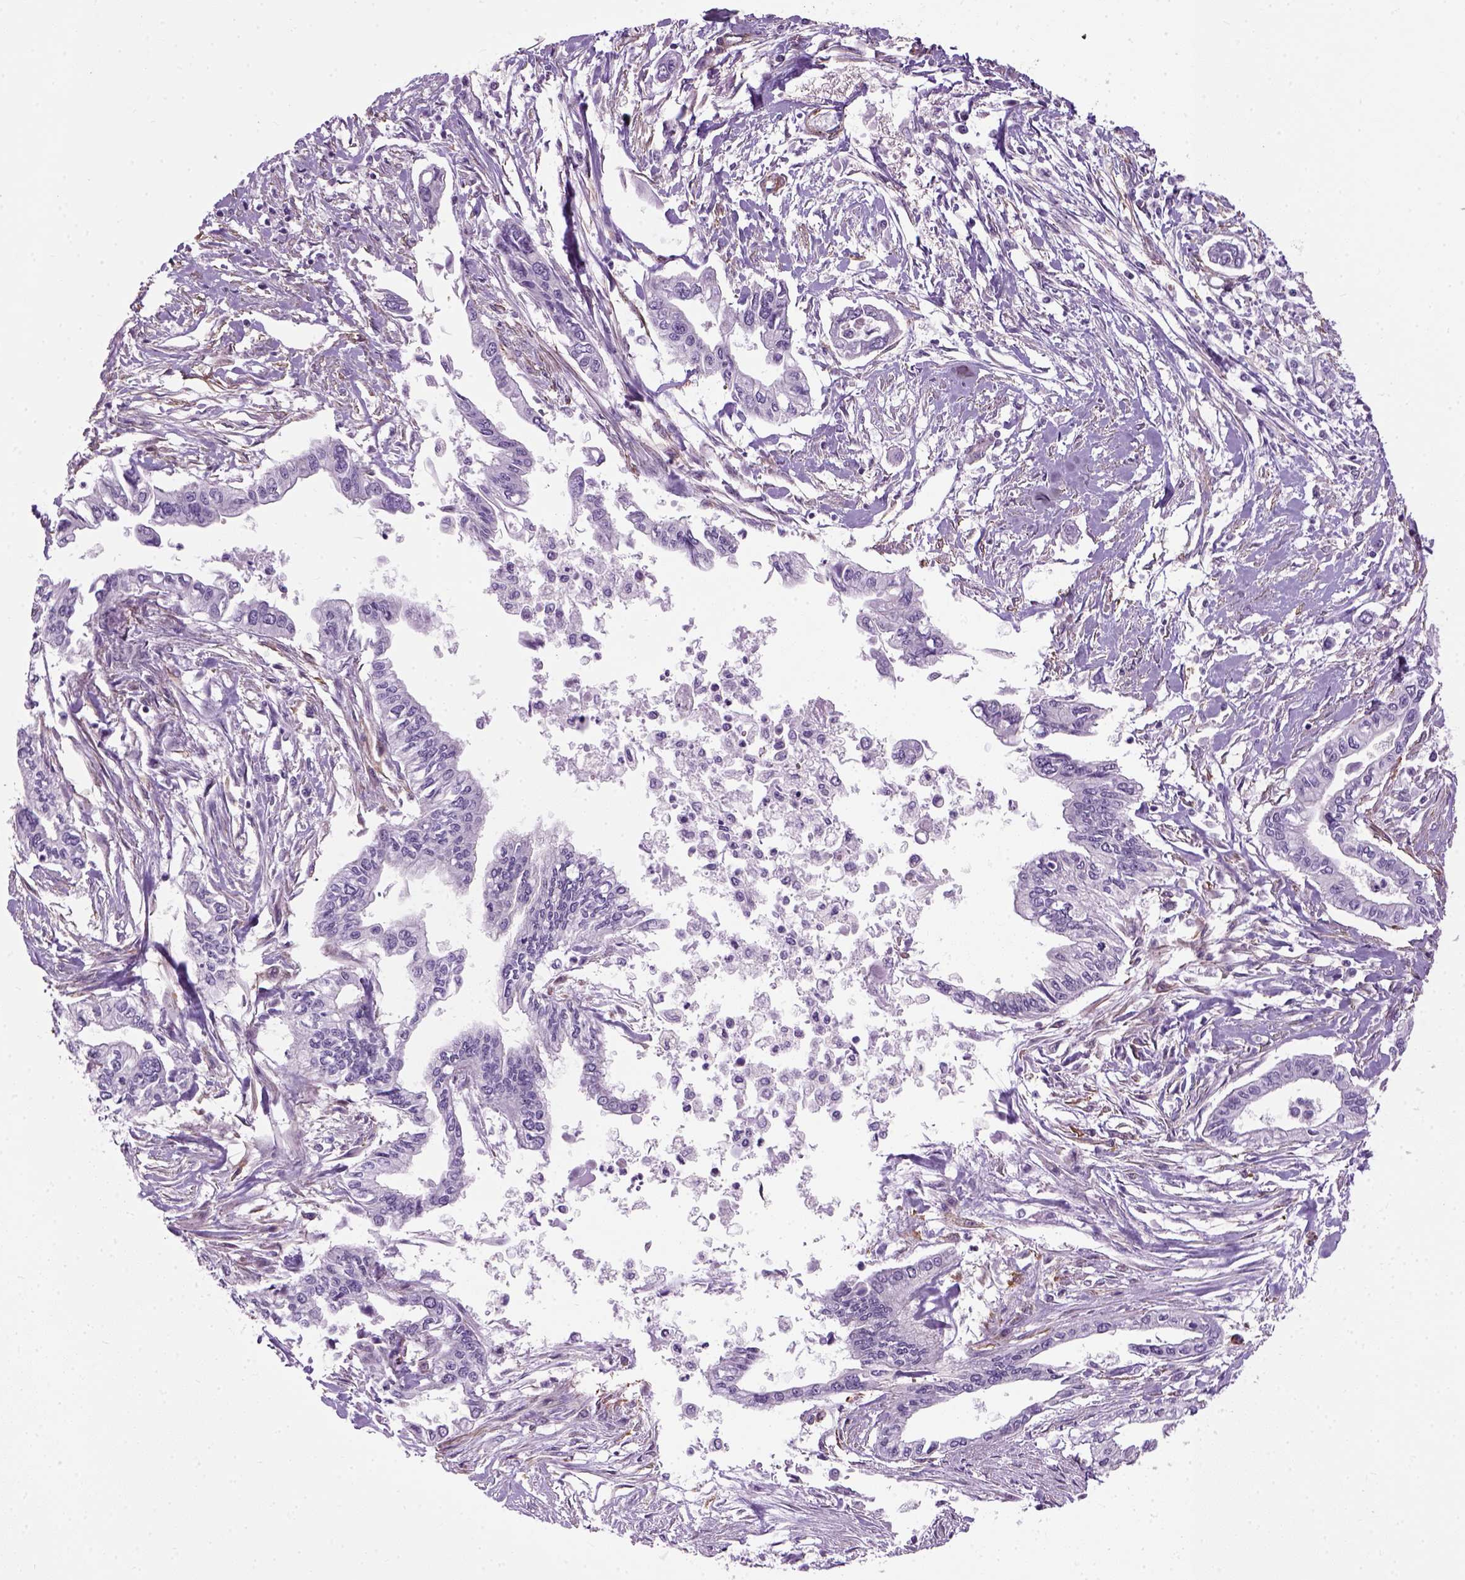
{"staining": {"intensity": "negative", "quantity": "none", "location": "none"}, "tissue": "pancreatic cancer", "cell_type": "Tumor cells", "image_type": "cancer", "snomed": [{"axis": "morphology", "description": "Adenocarcinoma, NOS"}, {"axis": "topography", "description": "Pancreas"}], "caption": "There is no significant staining in tumor cells of pancreatic cancer (adenocarcinoma). The staining was performed using DAB to visualize the protein expression in brown, while the nuclei were stained in blue with hematoxylin (Magnification: 20x).", "gene": "FAM161A", "patient": {"sex": "male", "age": 60}}